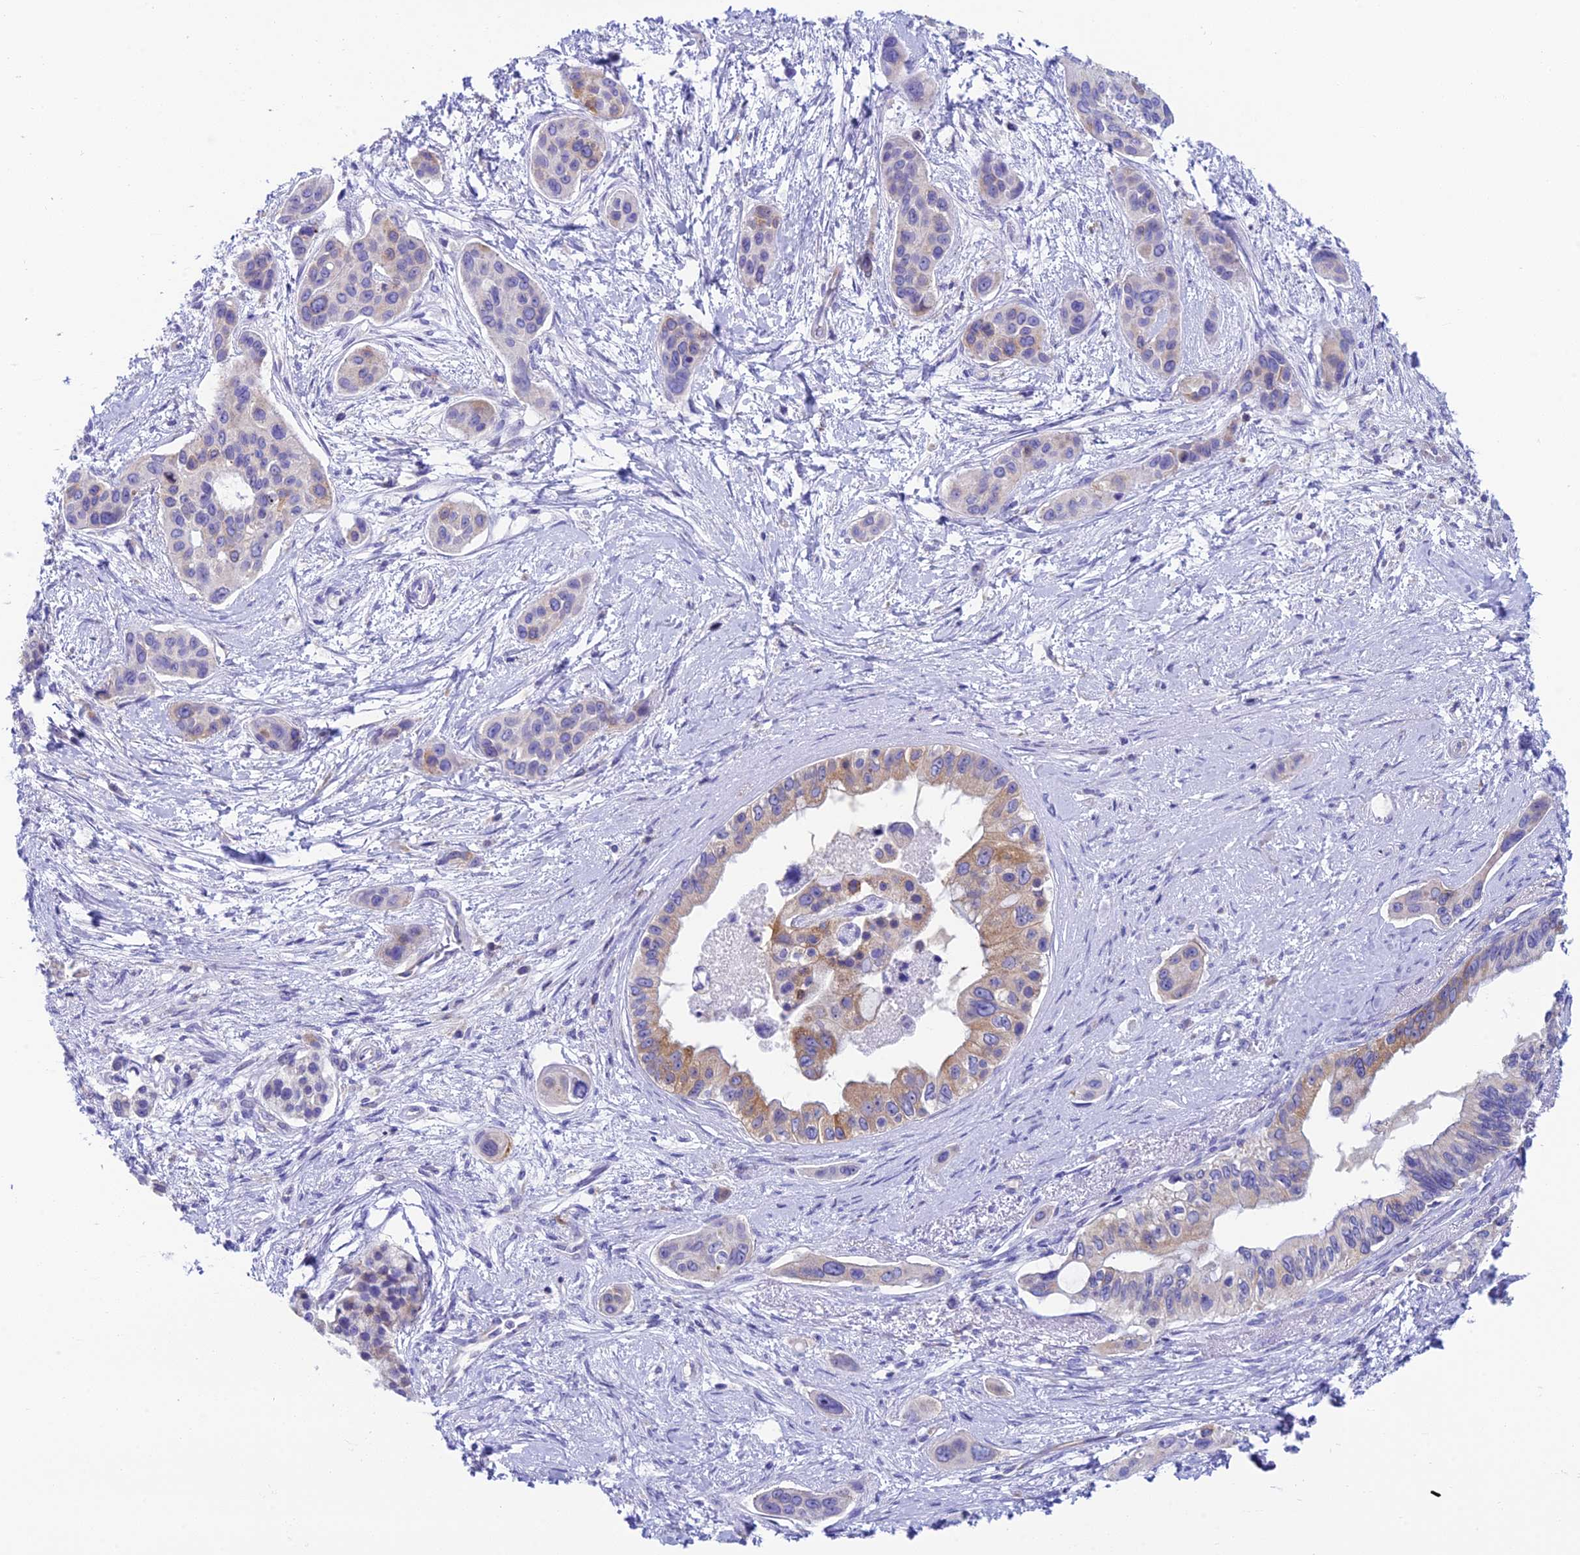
{"staining": {"intensity": "moderate", "quantity": "<25%", "location": "cytoplasmic/membranous"}, "tissue": "pancreatic cancer", "cell_type": "Tumor cells", "image_type": "cancer", "snomed": [{"axis": "morphology", "description": "Adenocarcinoma, NOS"}, {"axis": "topography", "description": "Pancreas"}], "caption": "This photomicrograph demonstrates IHC staining of human adenocarcinoma (pancreatic), with low moderate cytoplasmic/membranous expression in approximately <25% of tumor cells.", "gene": "REEP4", "patient": {"sex": "male", "age": 72}}